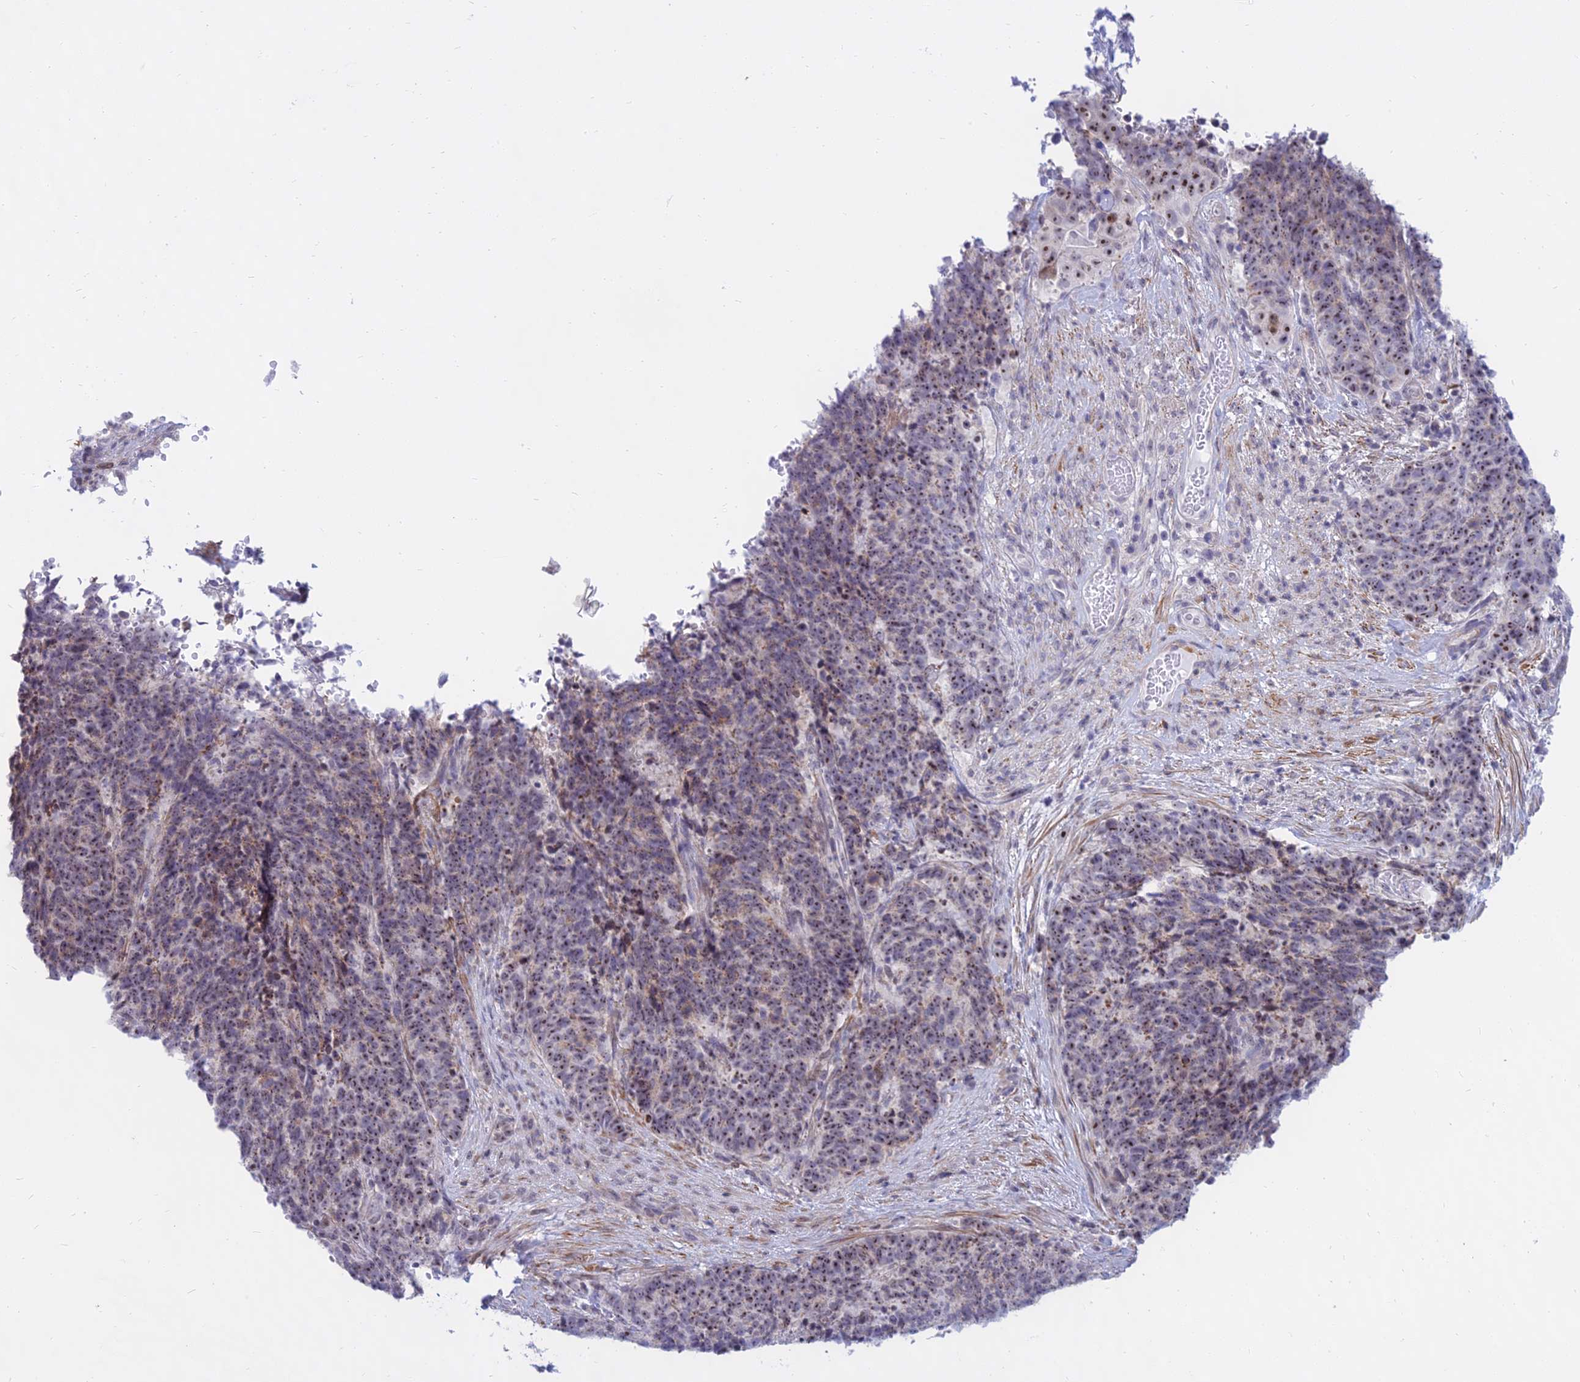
{"staining": {"intensity": "moderate", "quantity": ">75%", "location": "nuclear"}, "tissue": "cervical cancer", "cell_type": "Tumor cells", "image_type": "cancer", "snomed": [{"axis": "morphology", "description": "Squamous cell carcinoma, NOS"}, {"axis": "topography", "description": "Cervix"}], "caption": "This histopathology image demonstrates IHC staining of cervical cancer, with medium moderate nuclear expression in approximately >75% of tumor cells.", "gene": "KRR1", "patient": {"sex": "female", "age": 29}}